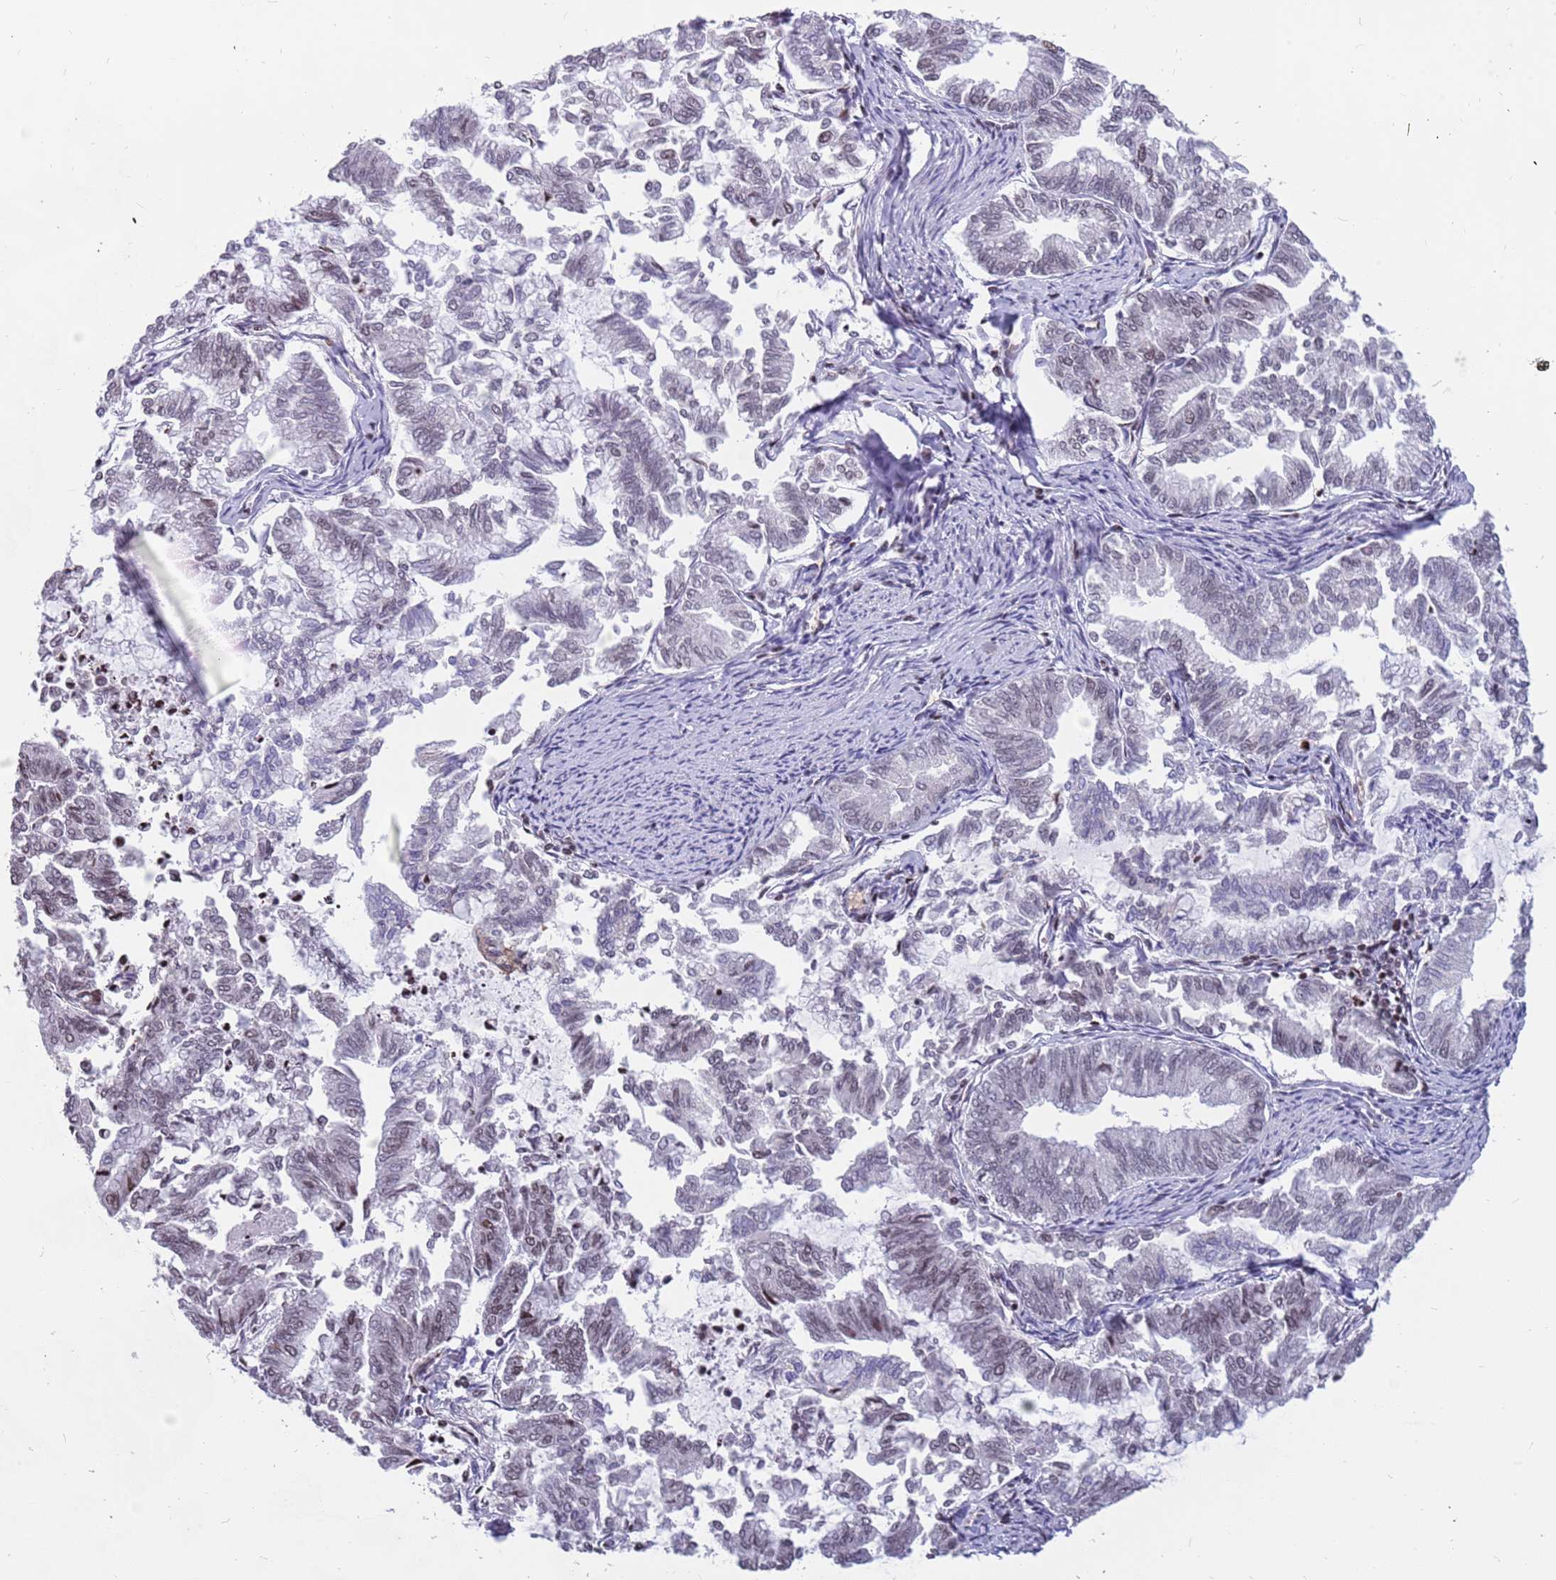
{"staining": {"intensity": "negative", "quantity": "none", "location": "none"}, "tissue": "endometrial cancer", "cell_type": "Tumor cells", "image_type": "cancer", "snomed": [{"axis": "morphology", "description": "Adenocarcinoma, NOS"}, {"axis": "topography", "description": "Endometrium"}], "caption": "Protein analysis of endometrial cancer reveals no significant expression in tumor cells. The staining was performed using DAB (3,3'-diaminobenzidine) to visualize the protein expression in brown, while the nuclei were stained in blue with hematoxylin (Magnification: 20x).", "gene": "ARHGEF5", "patient": {"sex": "female", "age": 79}}